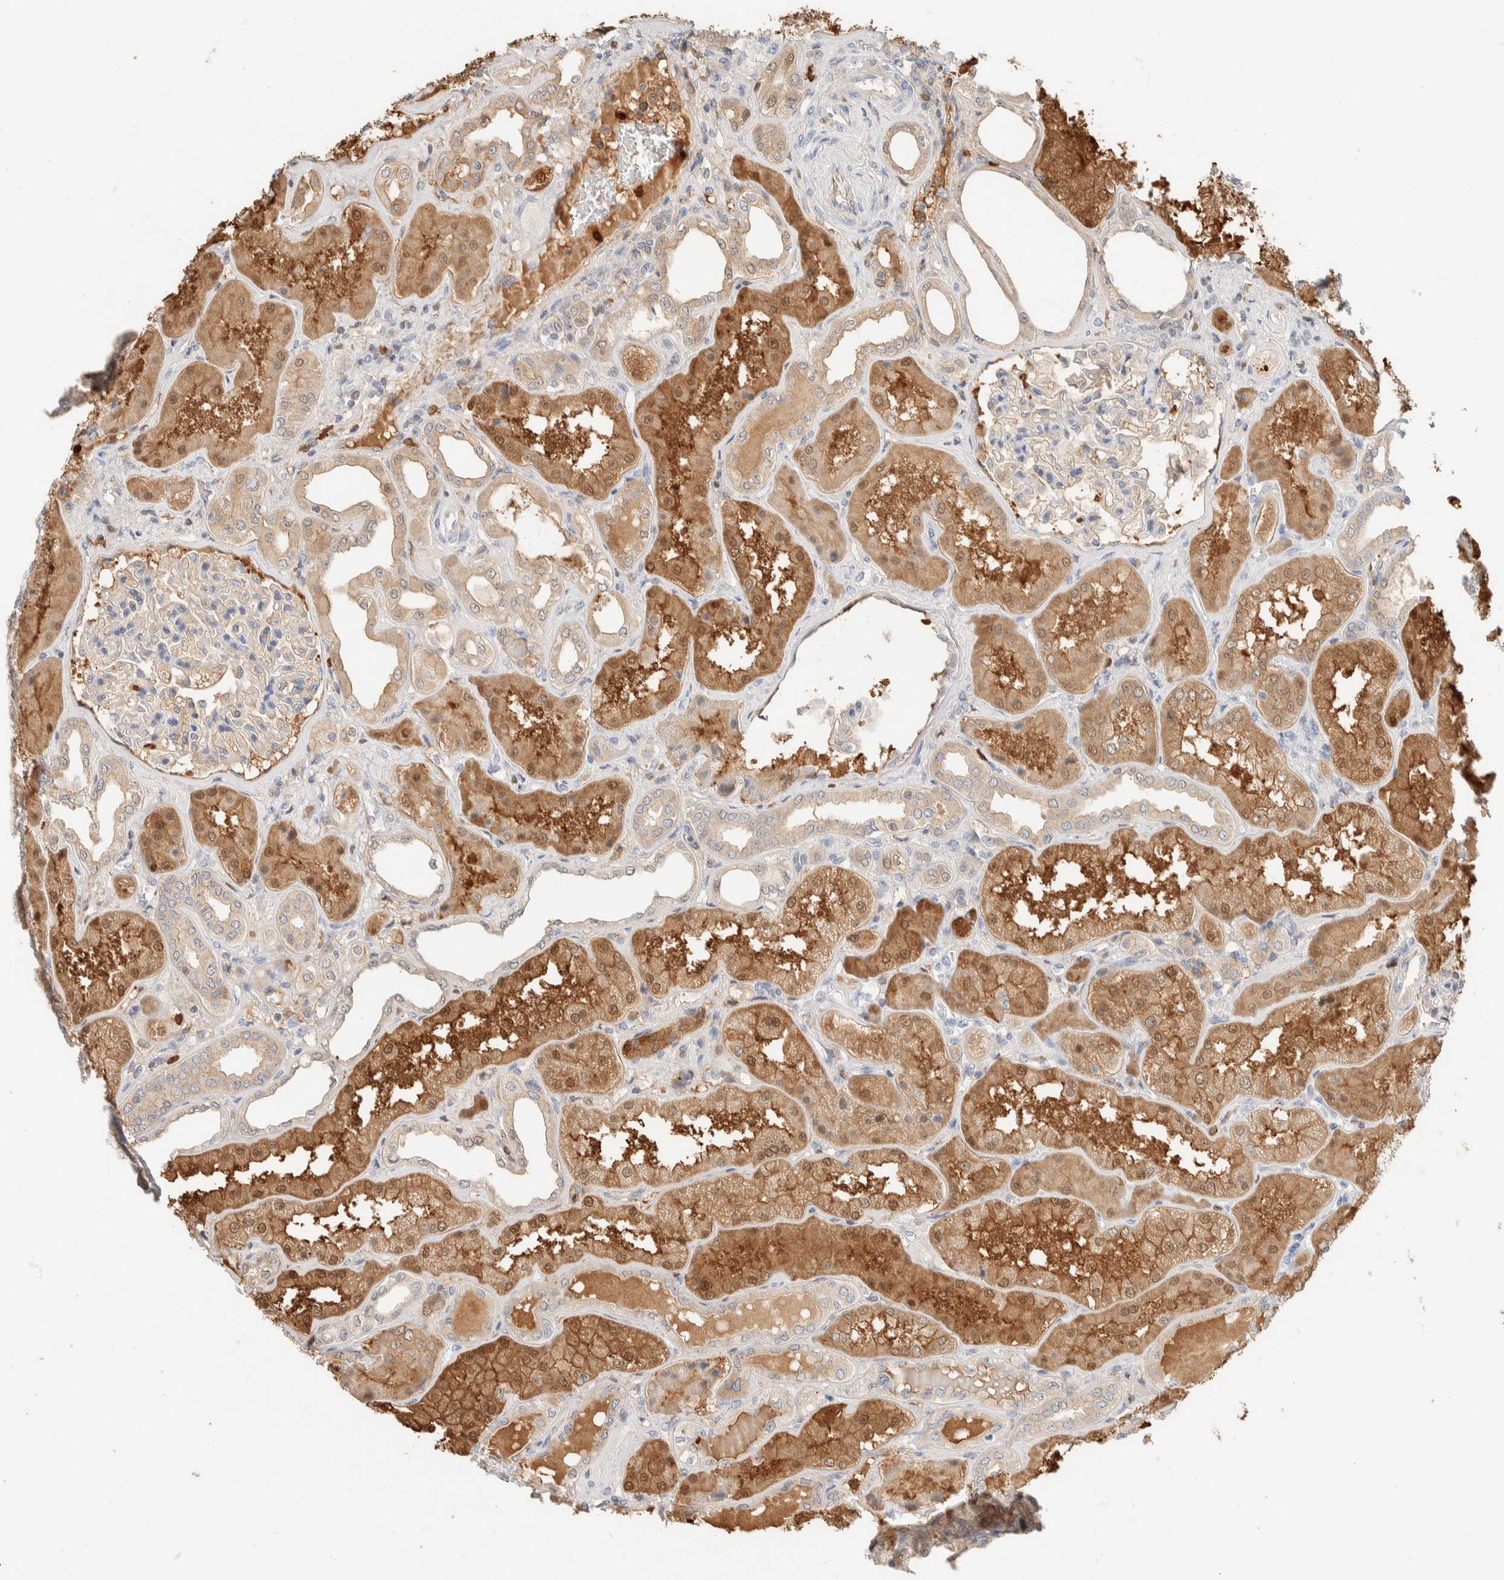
{"staining": {"intensity": "negative", "quantity": "none", "location": "none"}, "tissue": "kidney", "cell_type": "Cells in glomeruli", "image_type": "normal", "snomed": [{"axis": "morphology", "description": "Normal tissue, NOS"}, {"axis": "topography", "description": "Kidney"}], "caption": "Immunohistochemistry micrograph of normal kidney: kidney stained with DAB (3,3'-diaminobenzidine) displays no significant protein expression in cells in glomeruli. (DAB immunohistochemistry (IHC), high magnification).", "gene": "SETD4", "patient": {"sex": "female", "age": 56}}